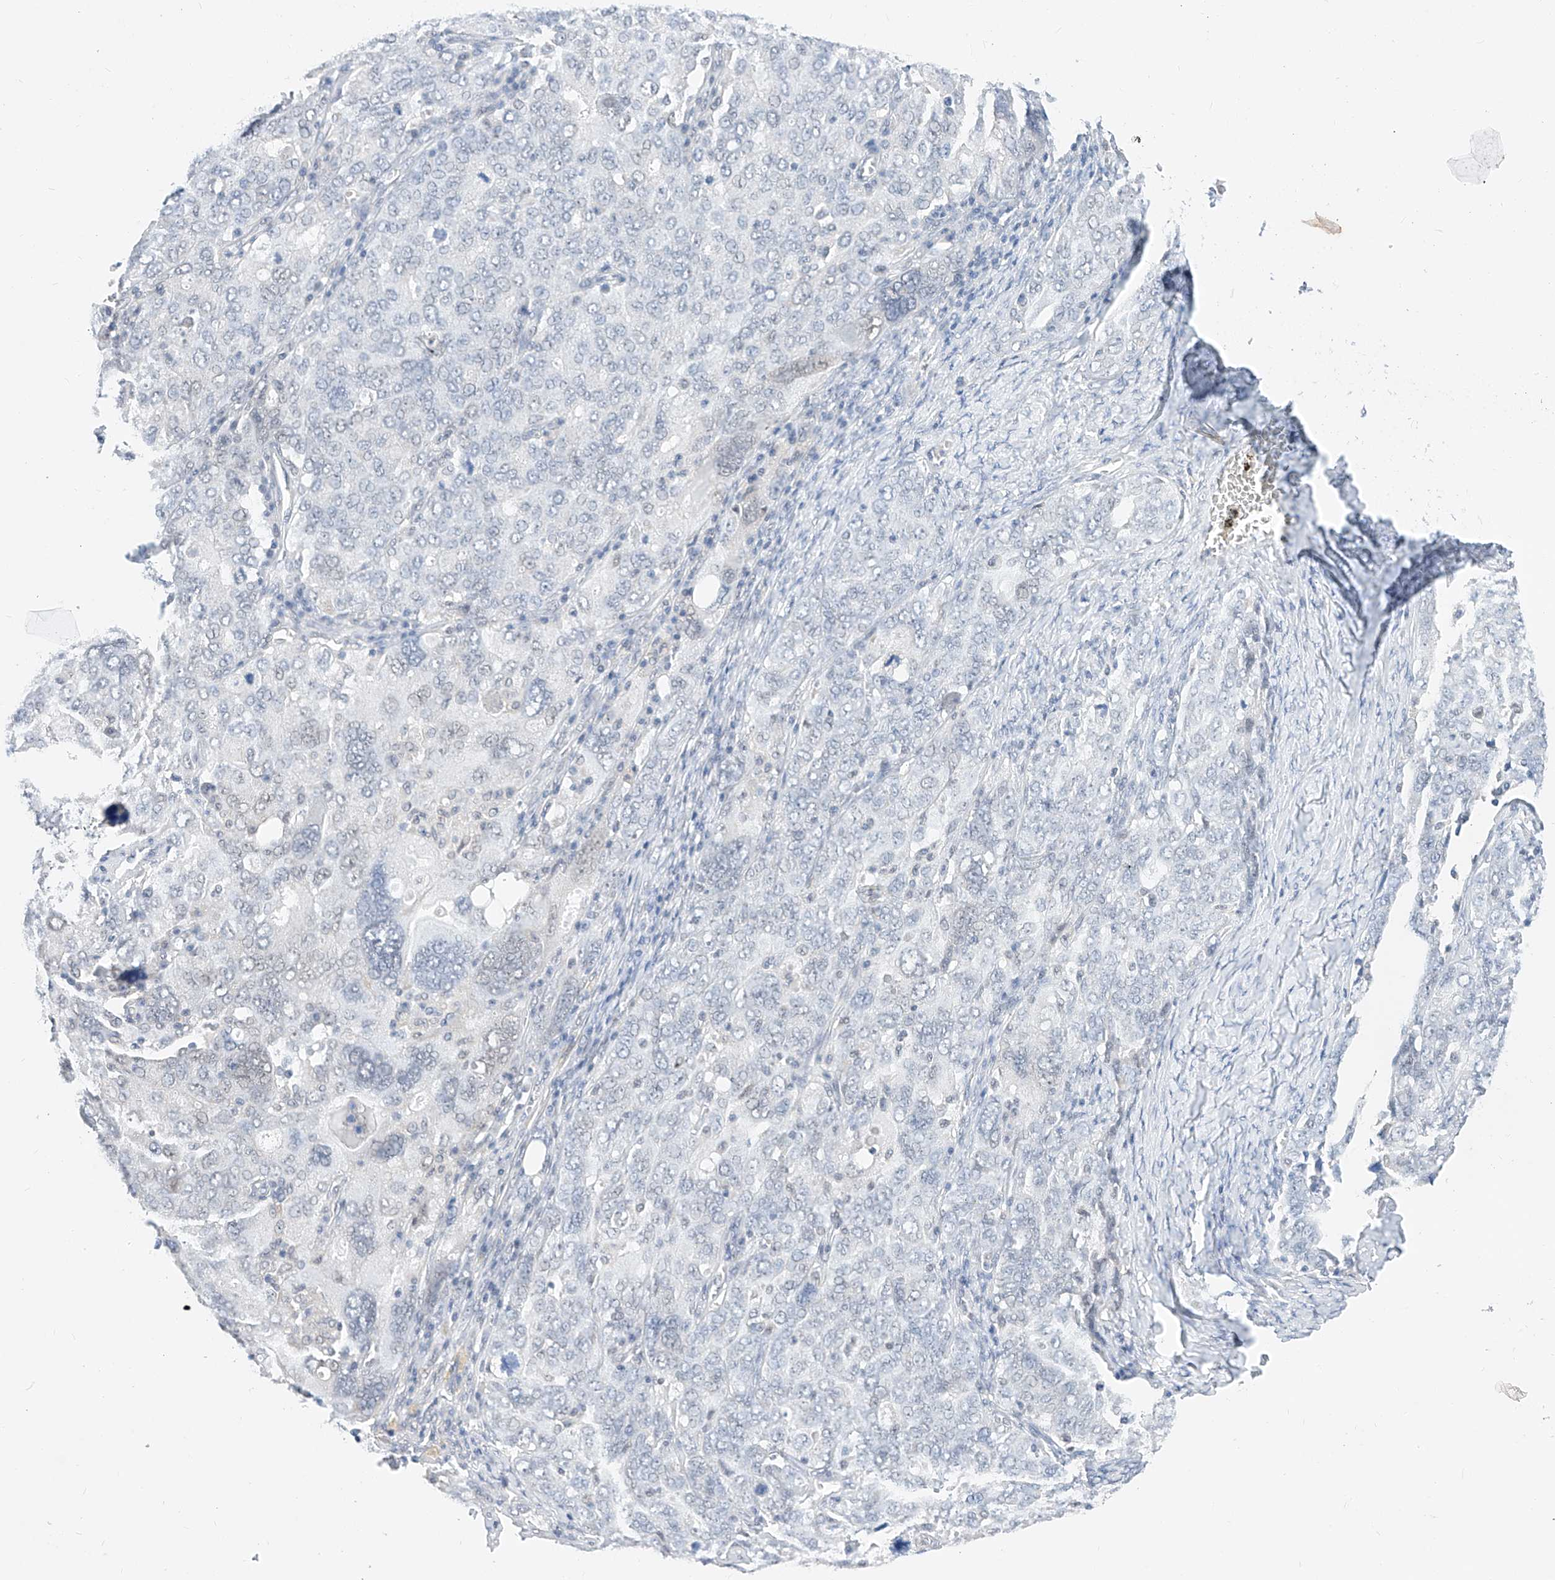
{"staining": {"intensity": "negative", "quantity": "none", "location": "none"}, "tissue": "ovarian cancer", "cell_type": "Tumor cells", "image_type": "cancer", "snomed": [{"axis": "morphology", "description": "Carcinoma, endometroid"}, {"axis": "topography", "description": "Ovary"}], "caption": "Tumor cells are negative for protein expression in human ovarian cancer (endometroid carcinoma). (Brightfield microscopy of DAB (3,3'-diaminobenzidine) IHC at high magnification).", "gene": "KCNJ1", "patient": {"sex": "female", "age": 62}}